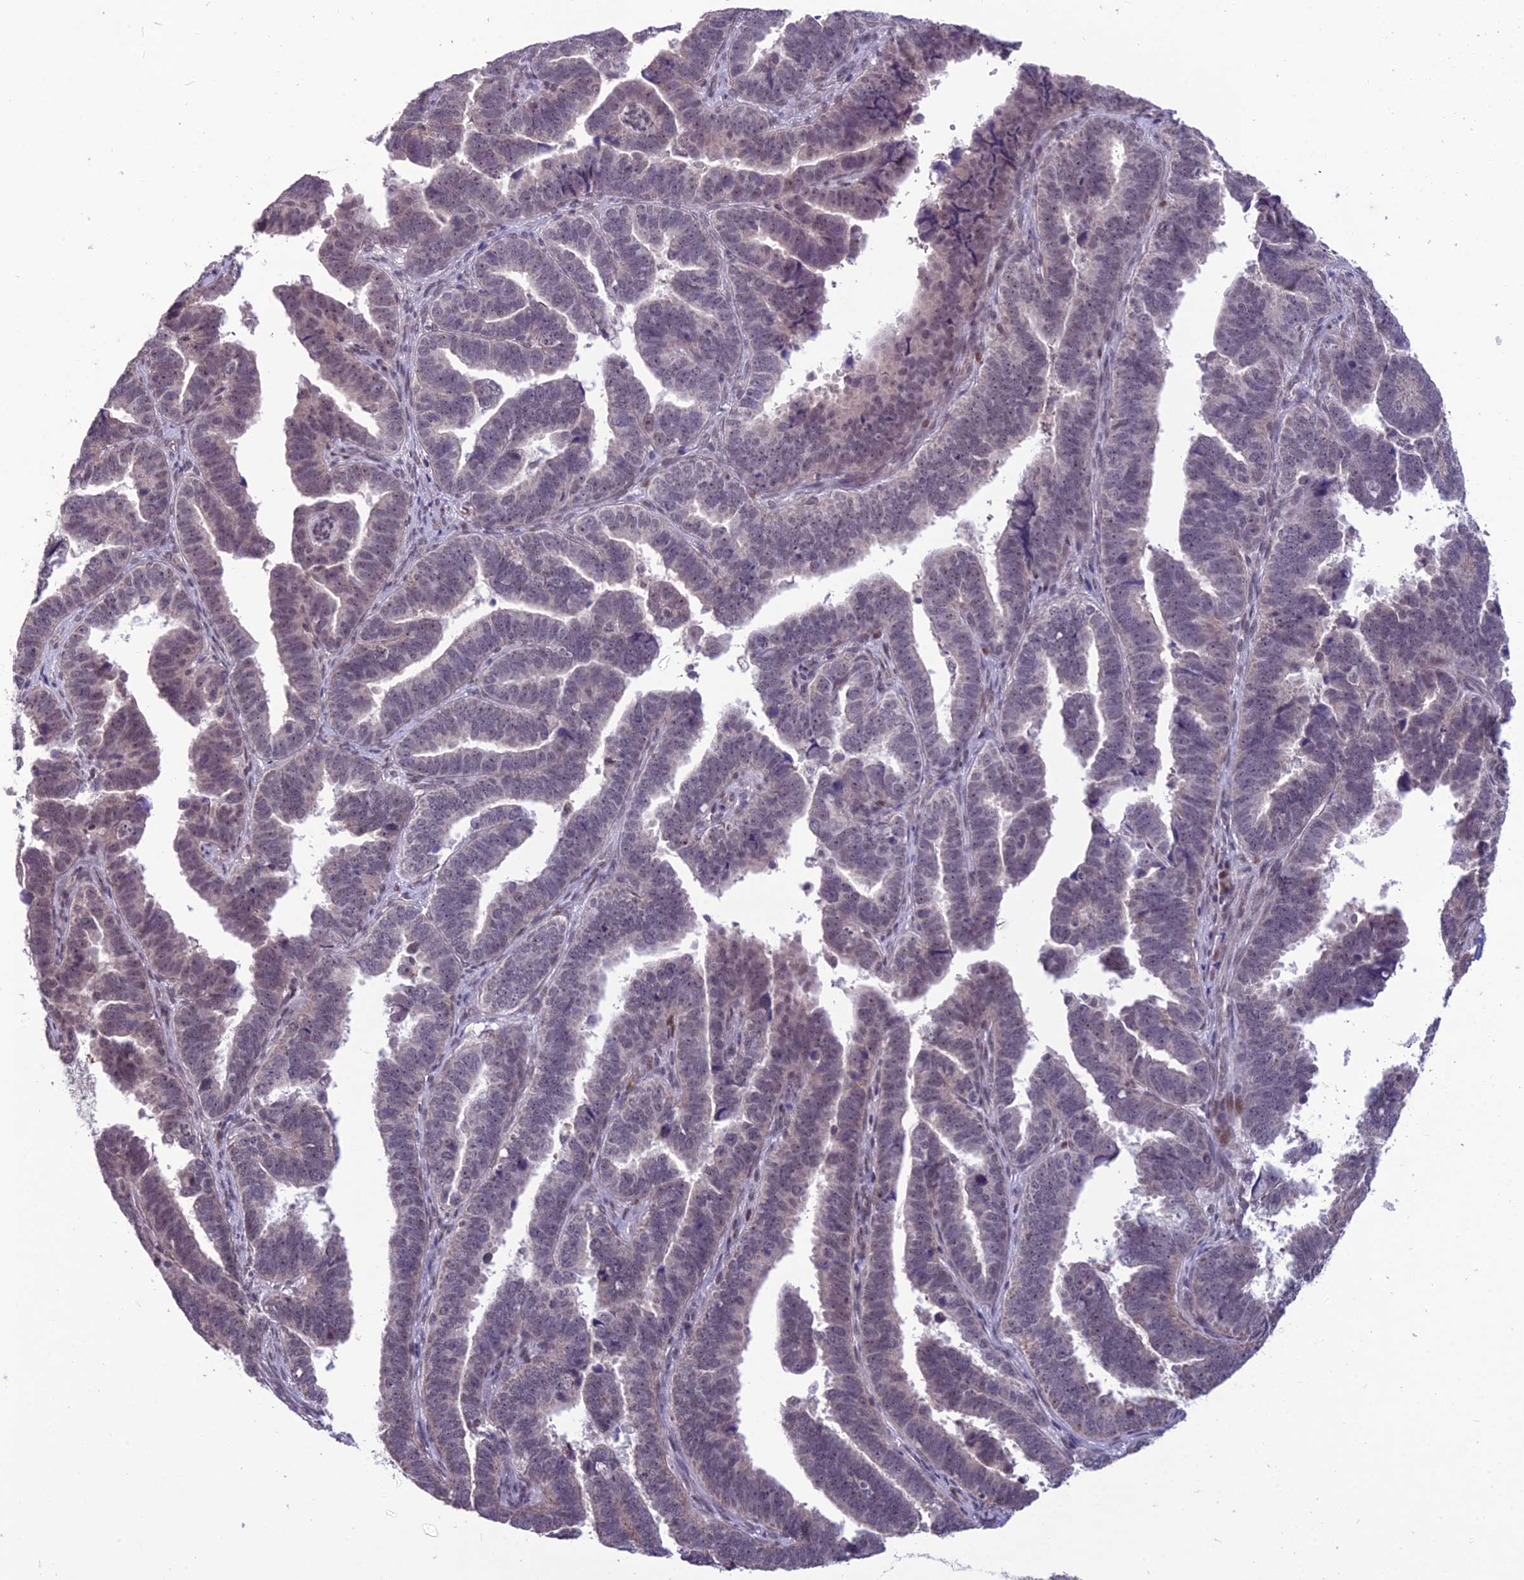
{"staining": {"intensity": "negative", "quantity": "none", "location": "none"}, "tissue": "endometrial cancer", "cell_type": "Tumor cells", "image_type": "cancer", "snomed": [{"axis": "morphology", "description": "Adenocarcinoma, NOS"}, {"axis": "topography", "description": "Endometrium"}], "caption": "There is no significant staining in tumor cells of endometrial adenocarcinoma. Nuclei are stained in blue.", "gene": "FBRS", "patient": {"sex": "female", "age": 75}}